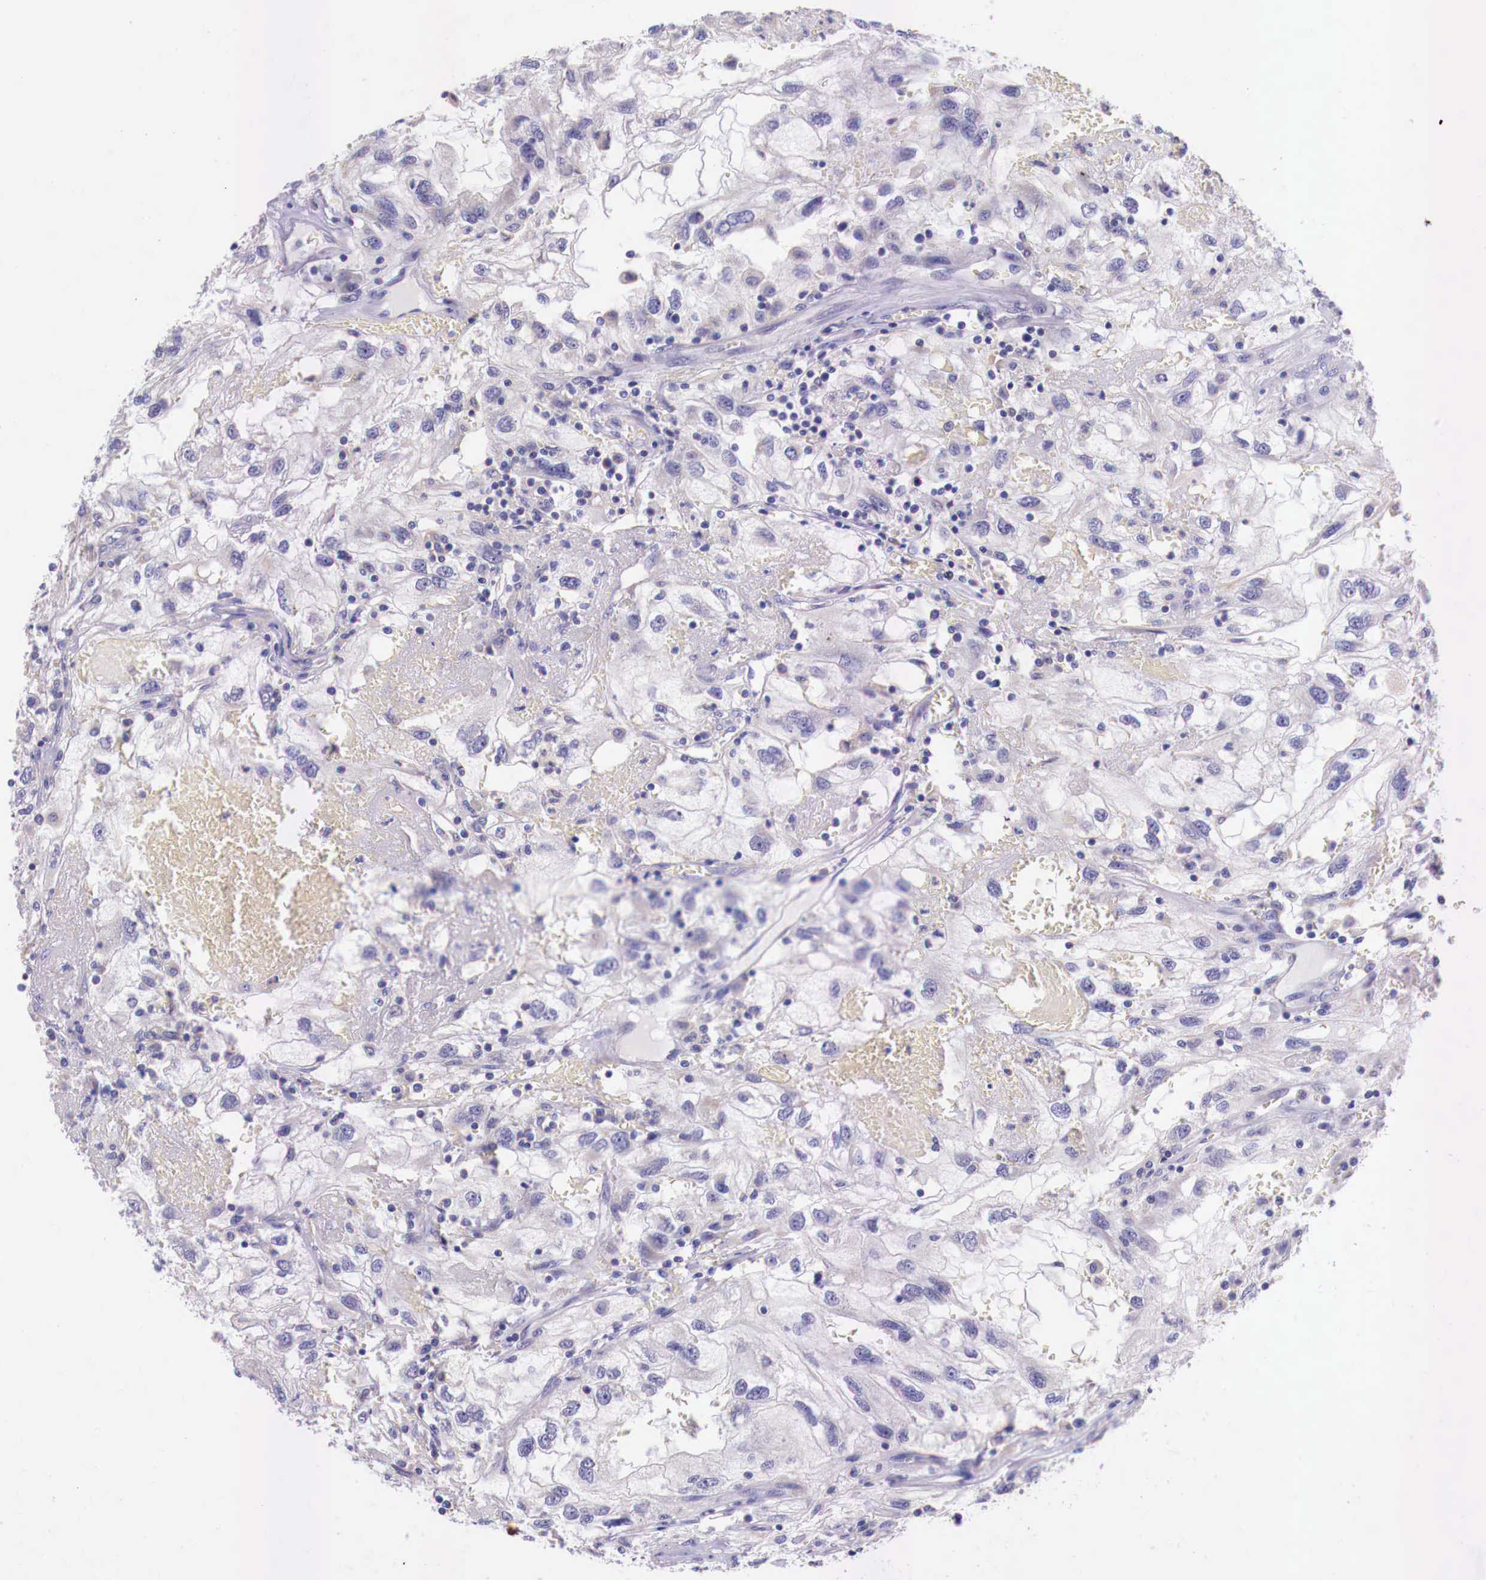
{"staining": {"intensity": "negative", "quantity": "none", "location": "none"}, "tissue": "renal cancer", "cell_type": "Tumor cells", "image_type": "cancer", "snomed": [{"axis": "morphology", "description": "Normal tissue, NOS"}, {"axis": "morphology", "description": "Adenocarcinoma, NOS"}, {"axis": "topography", "description": "Kidney"}], "caption": "A micrograph of renal adenocarcinoma stained for a protein reveals no brown staining in tumor cells.", "gene": "GRIPAP1", "patient": {"sex": "male", "age": 71}}